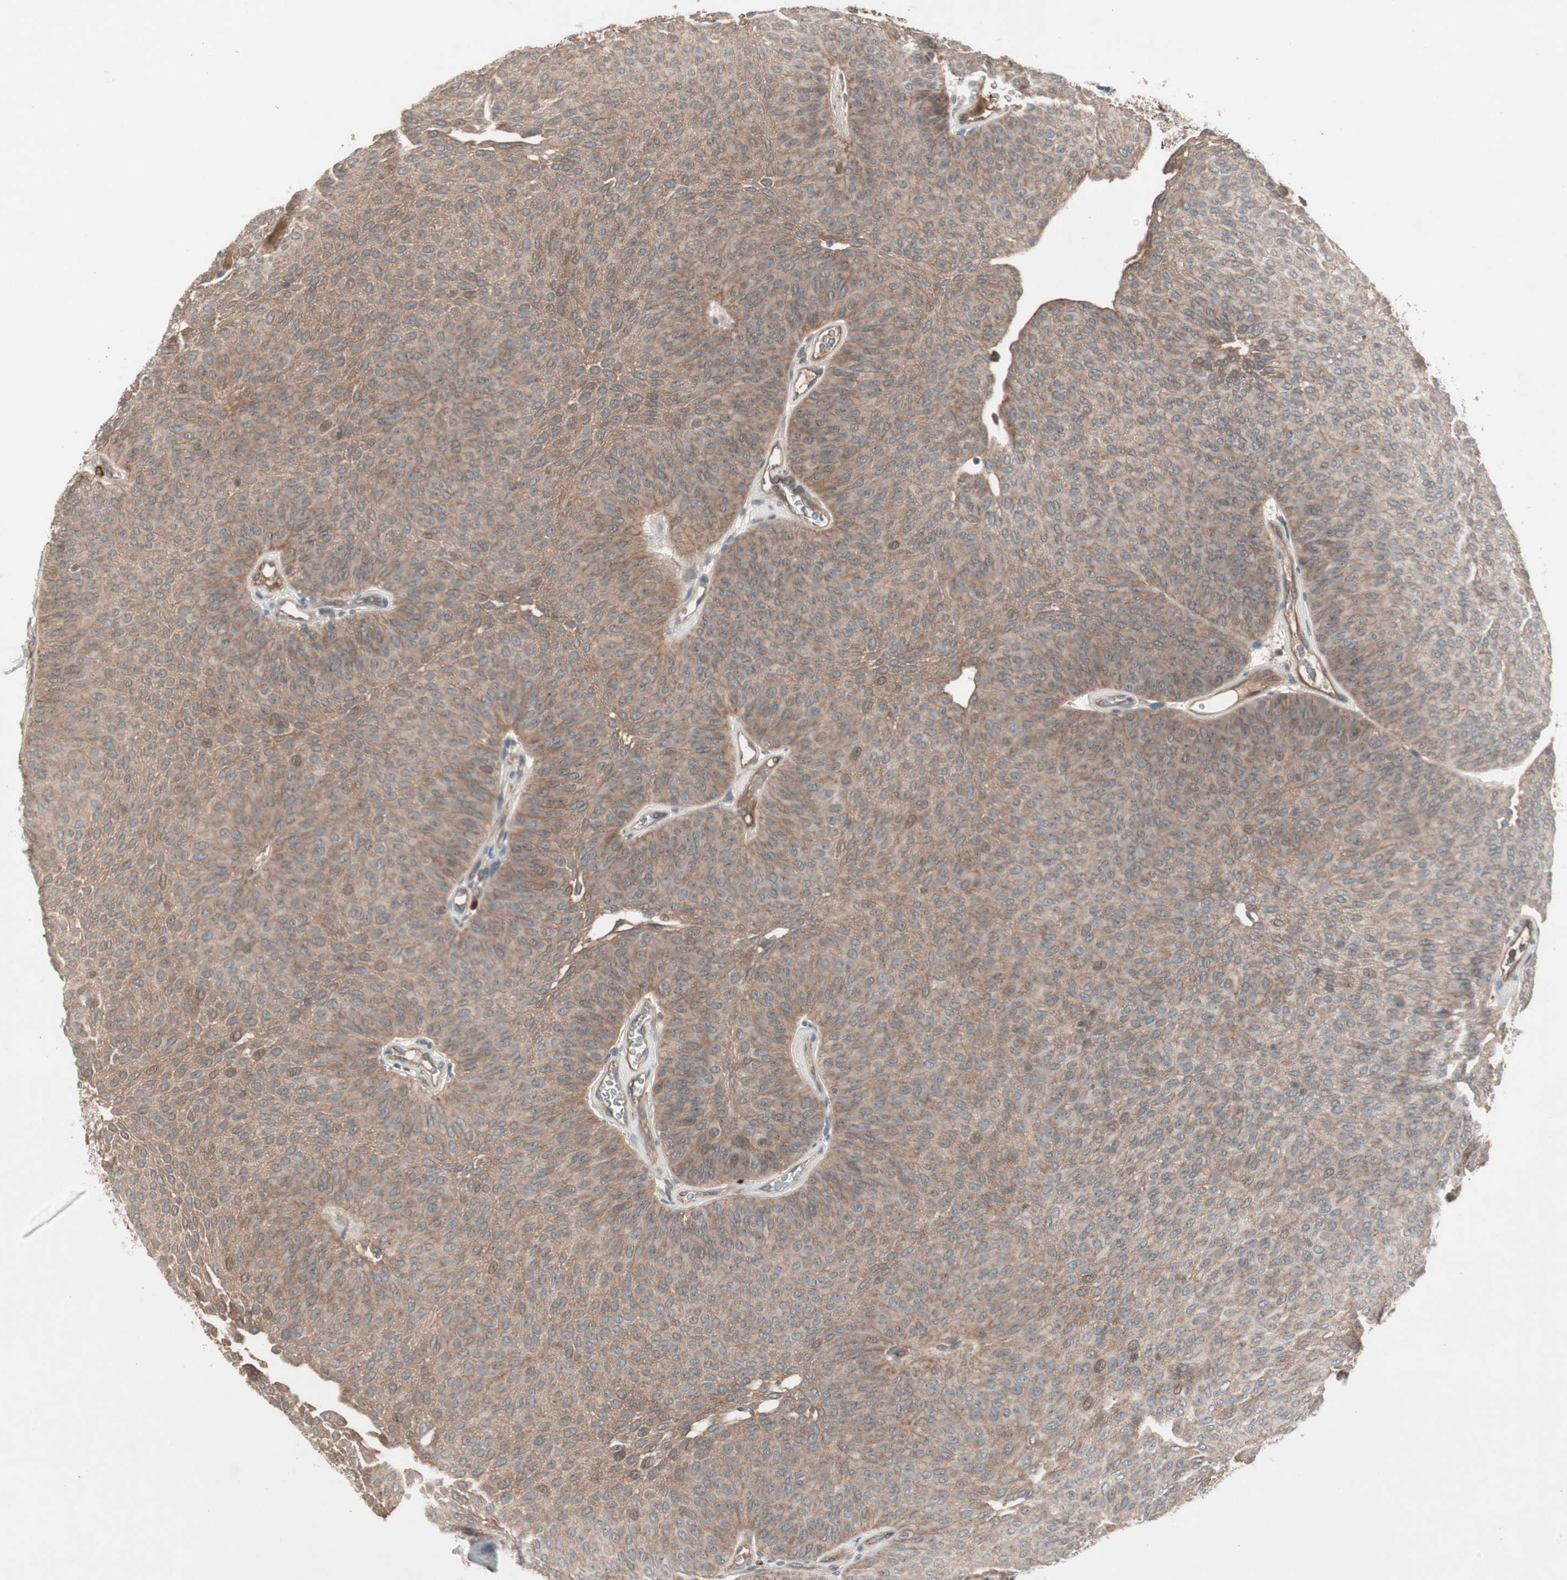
{"staining": {"intensity": "moderate", "quantity": ">75%", "location": "cytoplasmic/membranous"}, "tissue": "urothelial cancer", "cell_type": "Tumor cells", "image_type": "cancer", "snomed": [{"axis": "morphology", "description": "Urothelial carcinoma, Low grade"}, {"axis": "topography", "description": "Urinary bladder"}], "caption": "Urothelial cancer stained for a protein displays moderate cytoplasmic/membranous positivity in tumor cells. Immunohistochemistry stains the protein of interest in brown and the nuclei are stained blue.", "gene": "TFPI", "patient": {"sex": "female", "age": 60}}